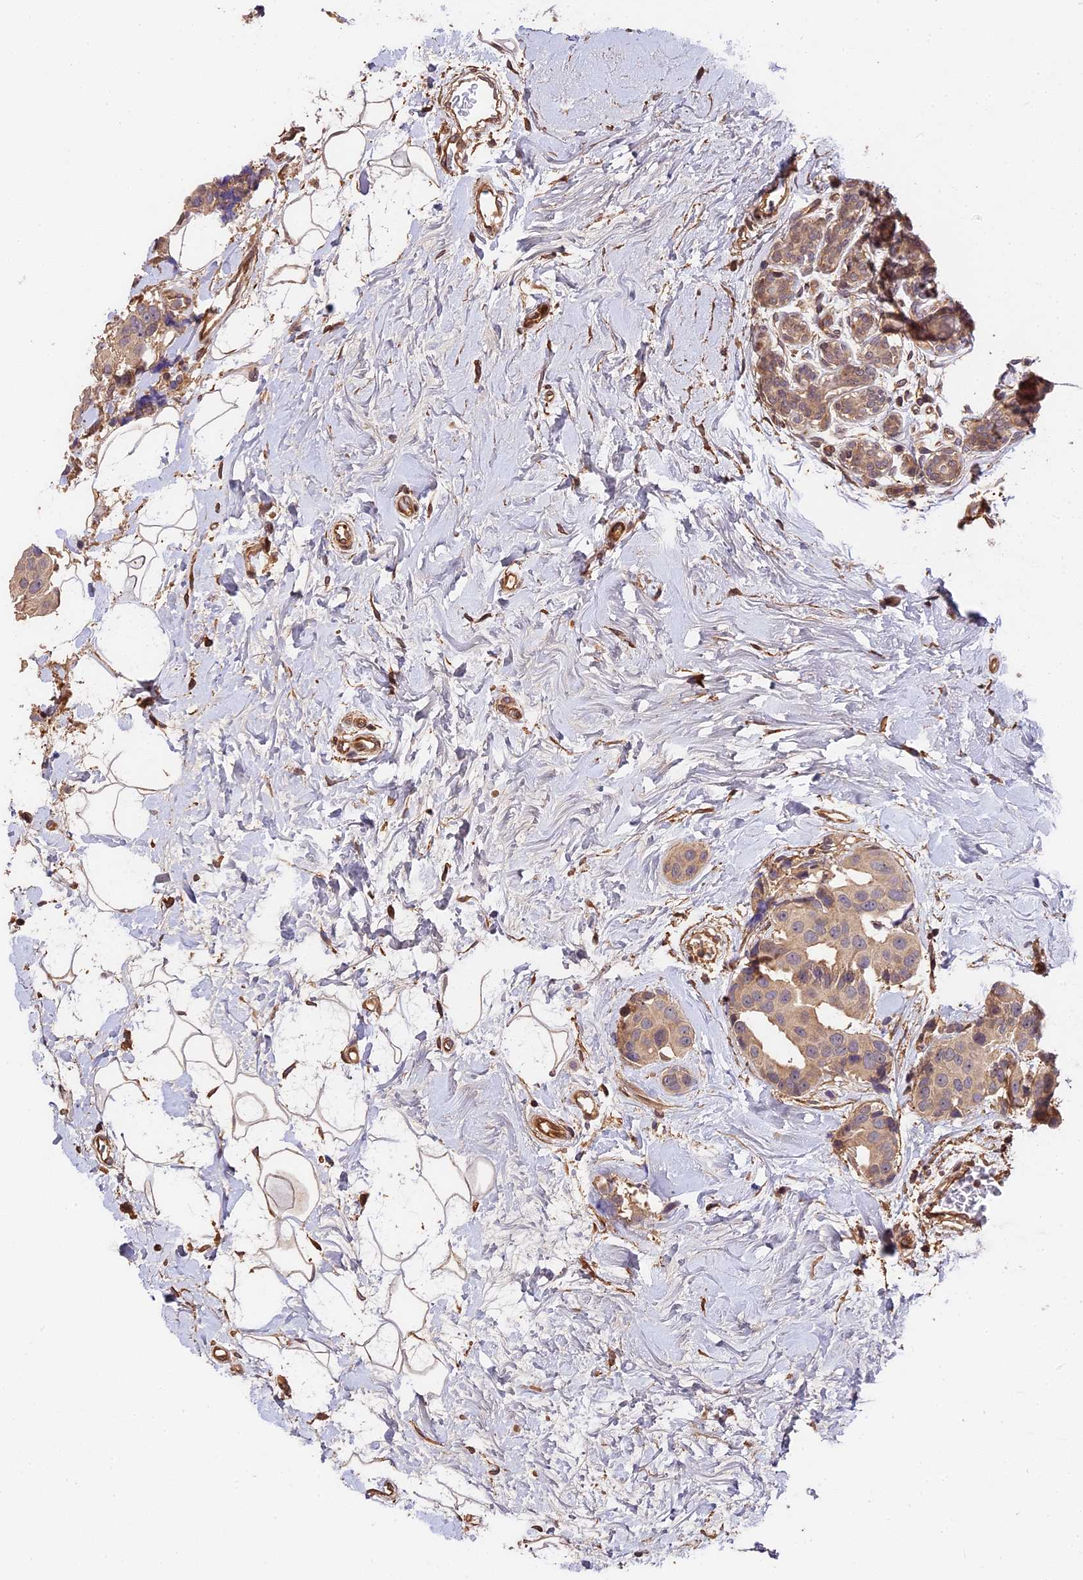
{"staining": {"intensity": "weak", "quantity": "25%-75%", "location": "cytoplasmic/membranous"}, "tissue": "breast cancer", "cell_type": "Tumor cells", "image_type": "cancer", "snomed": [{"axis": "morphology", "description": "Normal tissue, NOS"}, {"axis": "morphology", "description": "Duct carcinoma"}, {"axis": "topography", "description": "Breast"}], "caption": "A brown stain shows weak cytoplasmic/membranous positivity of a protein in human breast cancer tumor cells.", "gene": "ARHGAP17", "patient": {"sex": "female", "age": 39}}